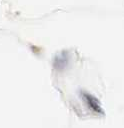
{"staining": {"intensity": "moderate", "quantity": ">75%", "location": "nuclear"}, "tissue": "adipose tissue", "cell_type": "Adipocytes", "image_type": "normal", "snomed": [{"axis": "morphology", "description": "Normal tissue, NOS"}, {"axis": "topography", "description": "Breast"}], "caption": "Immunohistochemical staining of unremarkable human adipose tissue demonstrates >75% levels of moderate nuclear protein positivity in approximately >75% of adipocytes. The protein of interest is stained brown, and the nuclei are stained in blue (DAB (3,3'-diaminobenzidine) IHC with brightfield microscopy, high magnification).", "gene": "SPIN1", "patient": {"sex": "female", "age": 45}}